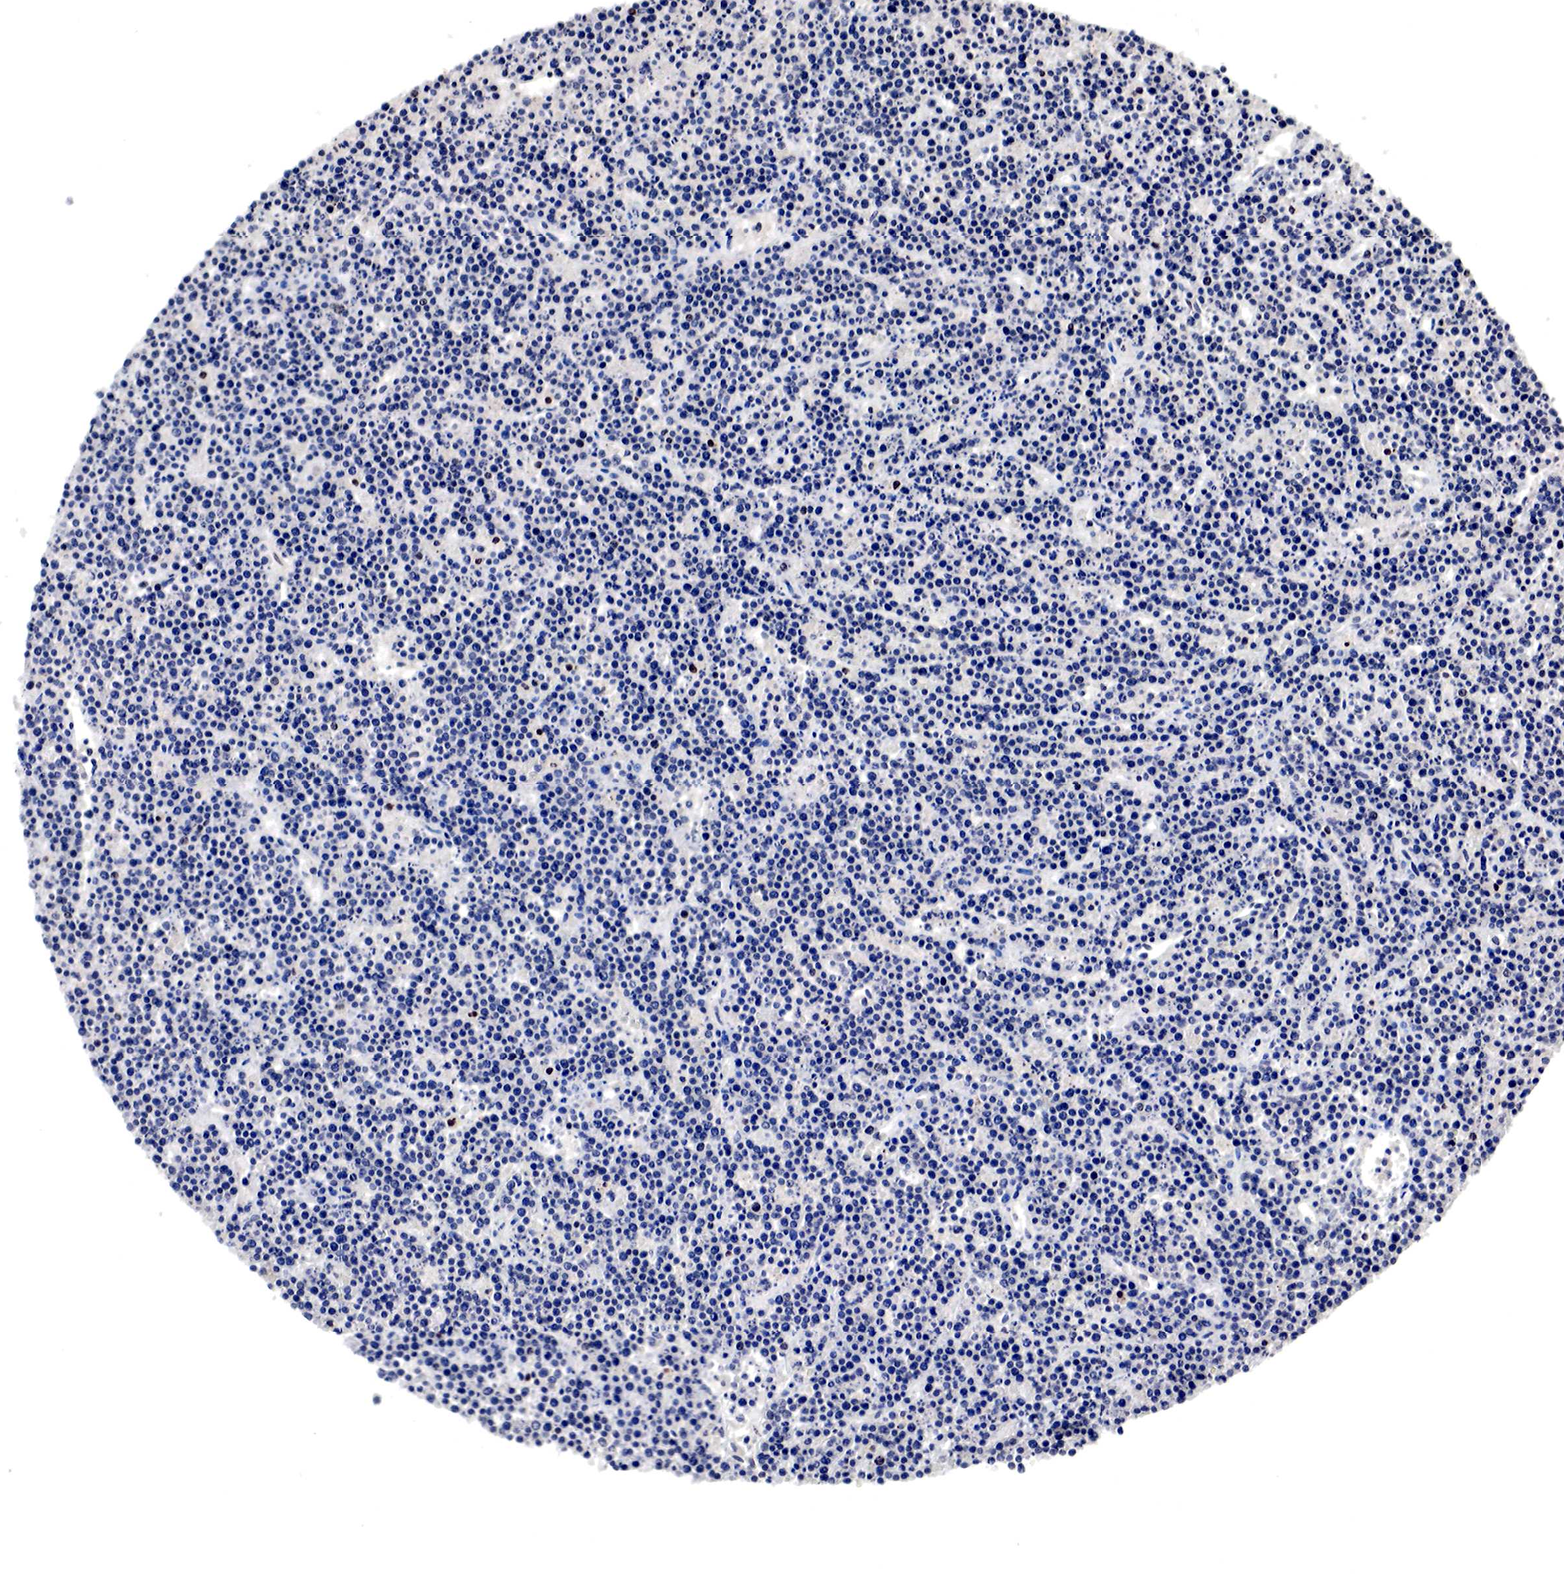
{"staining": {"intensity": "negative", "quantity": "none", "location": "none"}, "tissue": "lymphoma", "cell_type": "Tumor cells", "image_type": "cancer", "snomed": [{"axis": "morphology", "description": "Malignant lymphoma, non-Hodgkin's type, High grade"}, {"axis": "topography", "description": "Ovary"}], "caption": "High-grade malignant lymphoma, non-Hodgkin's type was stained to show a protein in brown. There is no significant expression in tumor cells. (DAB (3,3'-diaminobenzidine) immunohistochemistry (IHC) with hematoxylin counter stain).", "gene": "DACH2", "patient": {"sex": "female", "age": 56}}